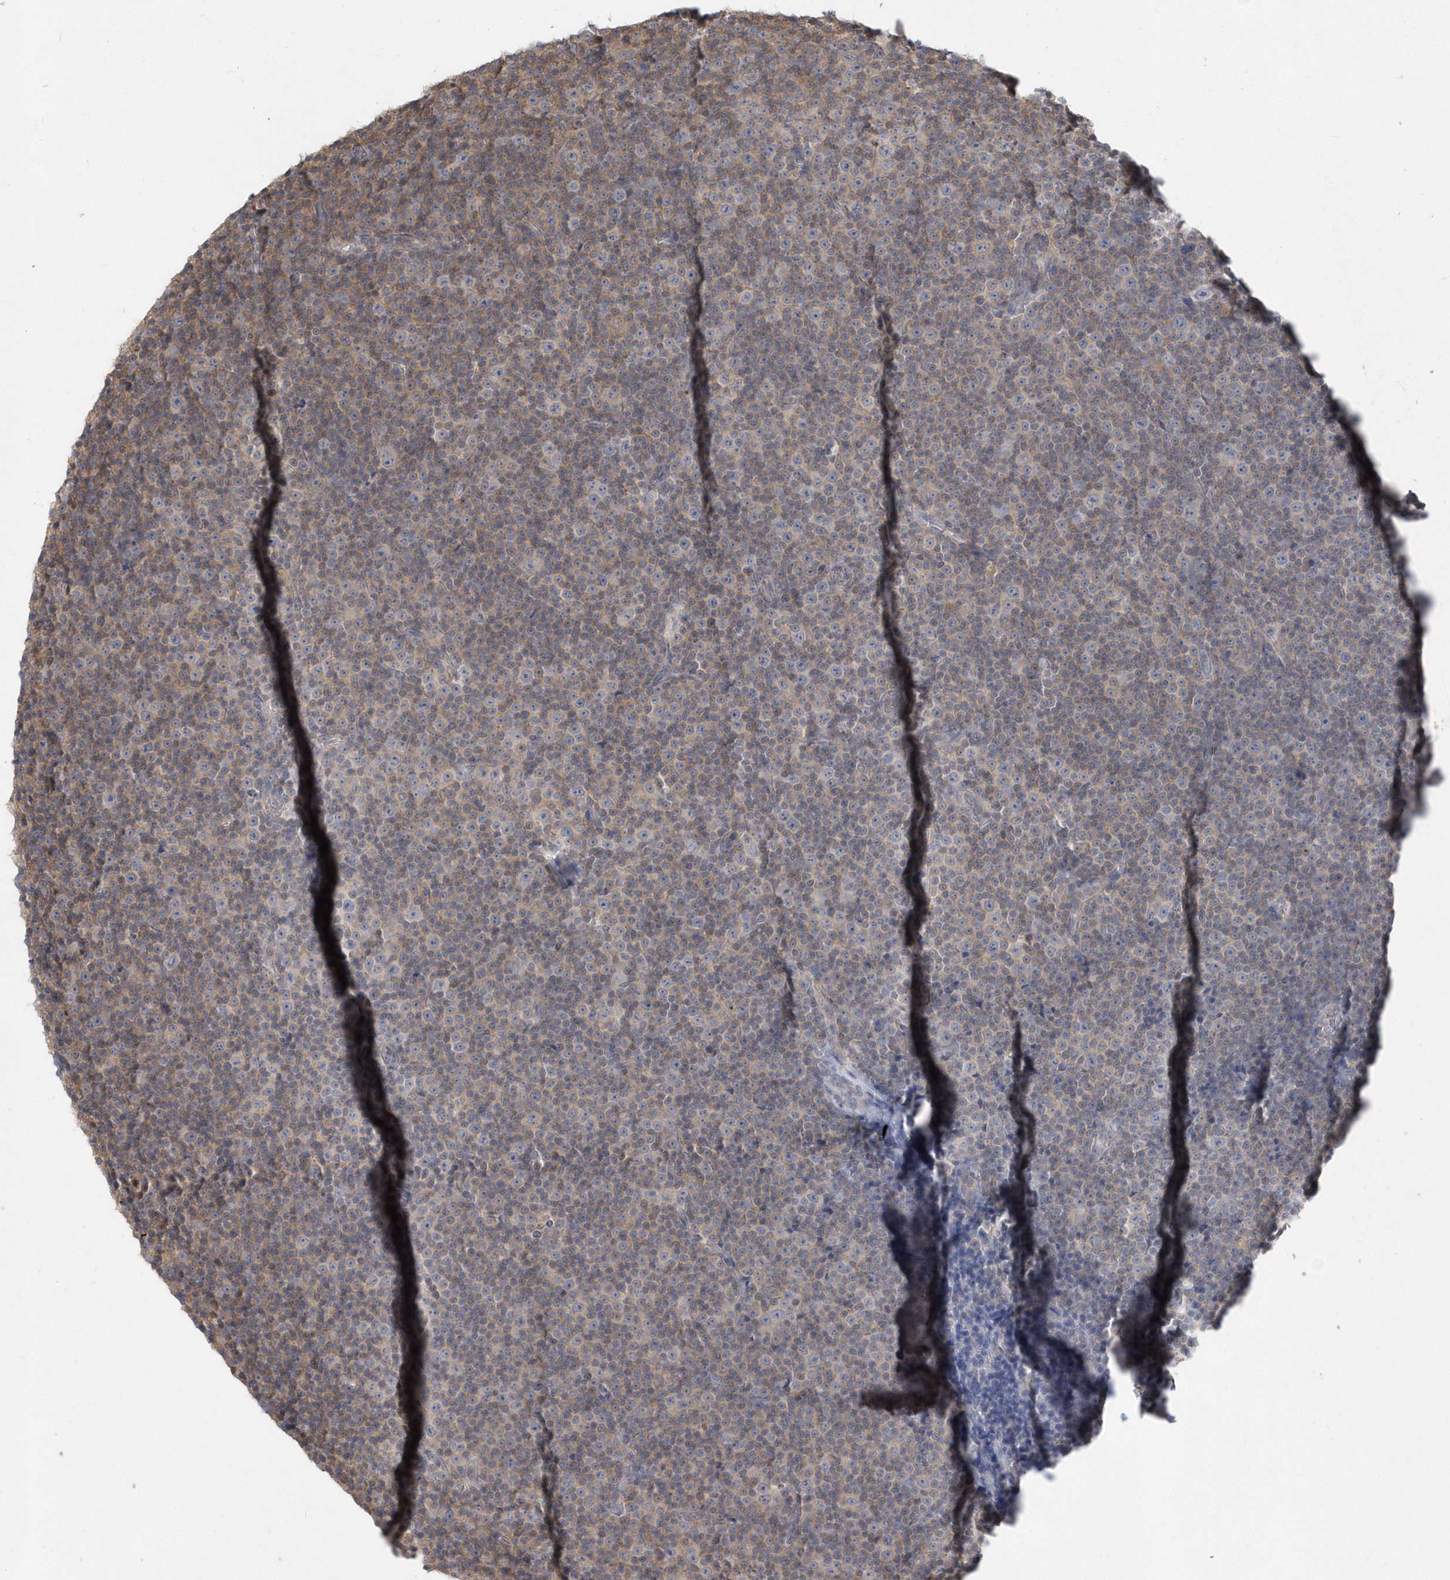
{"staining": {"intensity": "weak", "quantity": "25%-75%", "location": "cytoplasmic/membranous"}, "tissue": "lymphoma", "cell_type": "Tumor cells", "image_type": "cancer", "snomed": [{"axis": "morphology", "description": "Malignant lymphoma, non-Hodgkin's type, Low grade"}, {"axis": "topography", "description": "Lymph node"}], "caption": "This is an image of immunohistochemistry (IHC) staining of lymphoma, which shows weak positivity in the cytoplasmic/membranous of tumor cells.", "gene": "AKR7A2", "patient": {"sex": "female", "age": 67}}